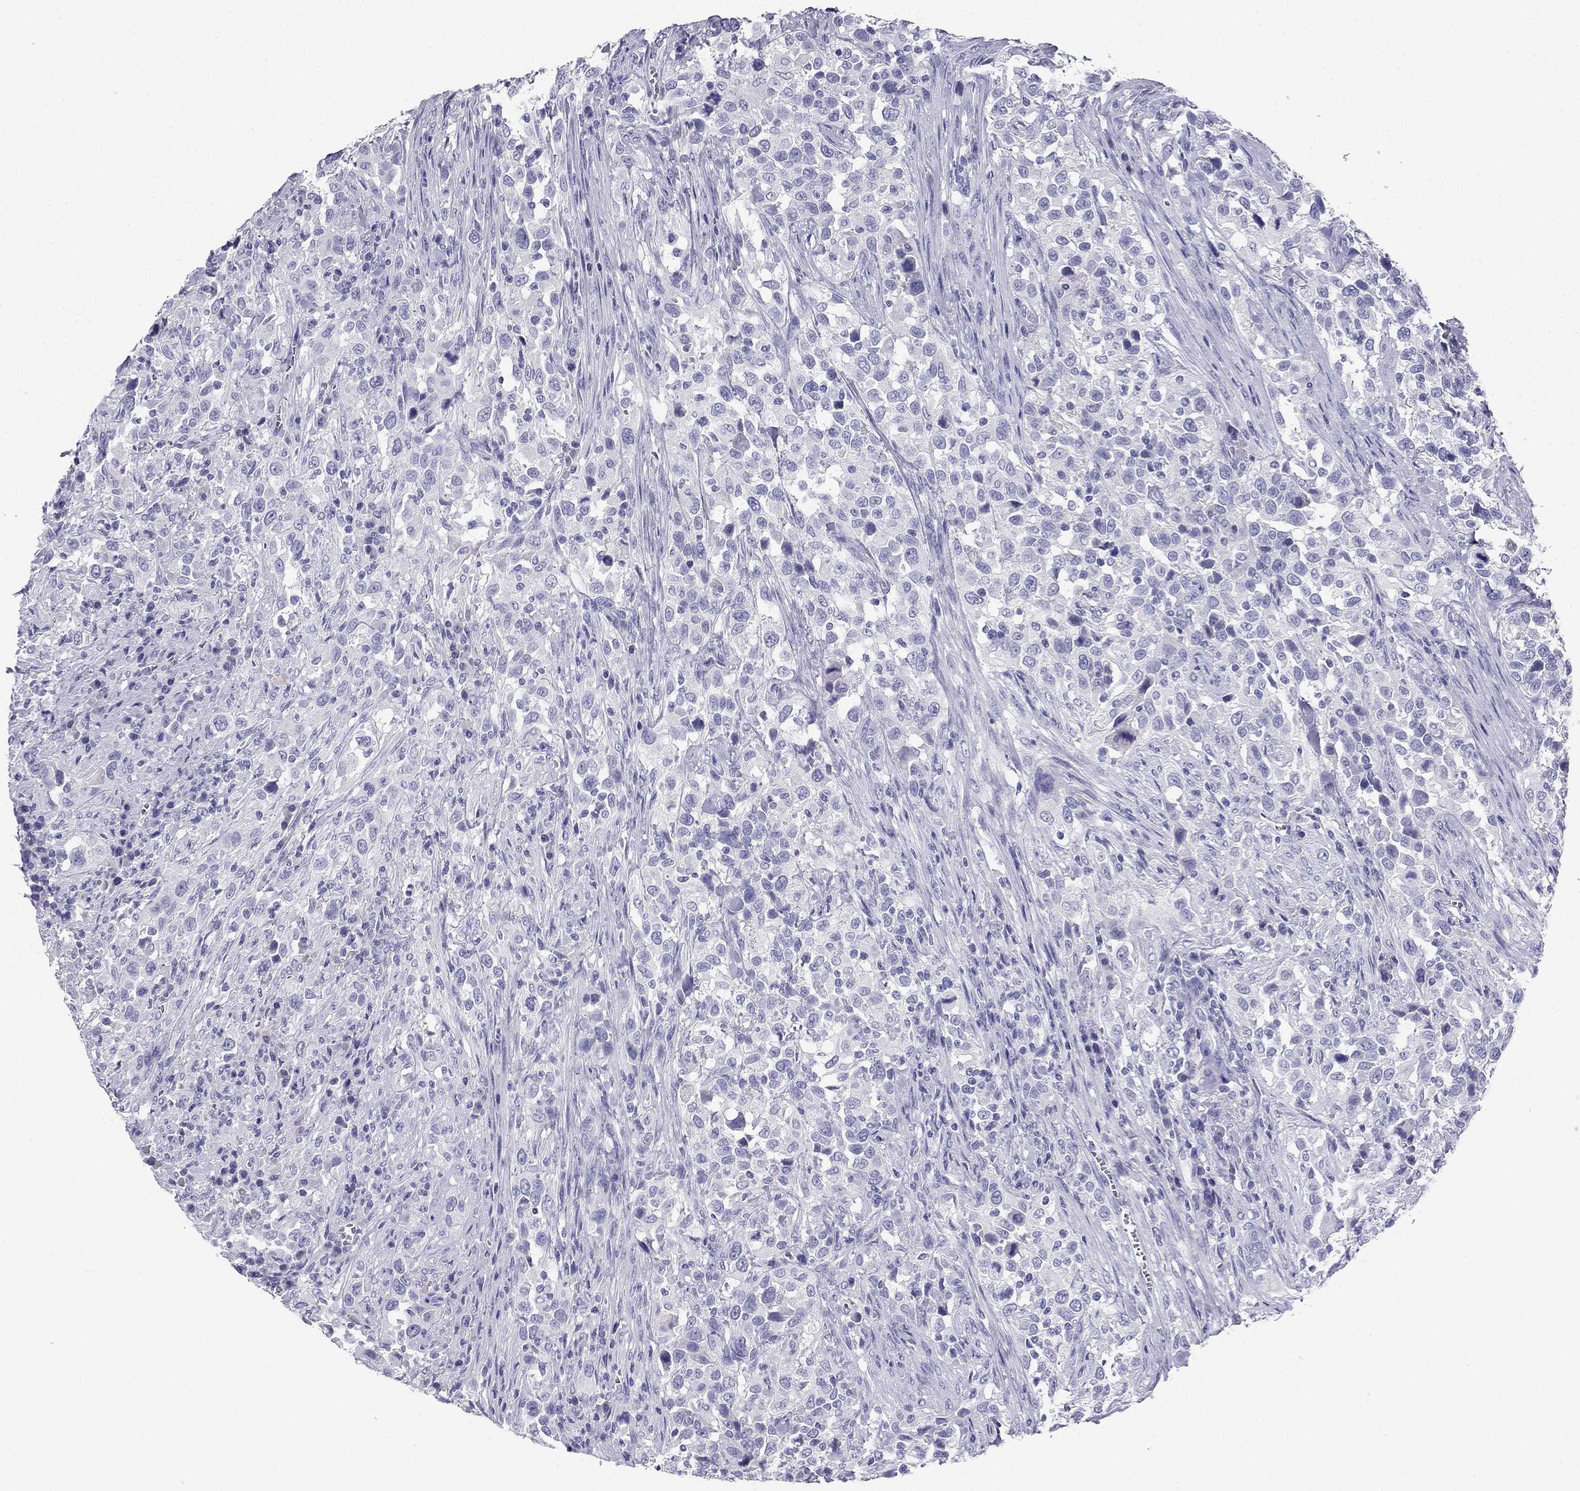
{"staining": {"intensity": "negative", "quantity": "none", "location": "none"}, "tissue": "urothelial cancer", "cell_type": "Tumor cells", "image_type": "cancer", "snomed": [{"axis": "morphology", "description": "Urothelial carcinoma, NOS"}, {"axis": "morphology", "description": "Urothelial carcinoma, High grade"}, {"axis": "topography", "description": "Urinary bladder"}], "caption": "Immunohistochemical staining of human urothelial cancer exhibits no significant positivity in tumor cells.", "gene": "NPTX1", "patient": {"sex": "female", "age": 64}}